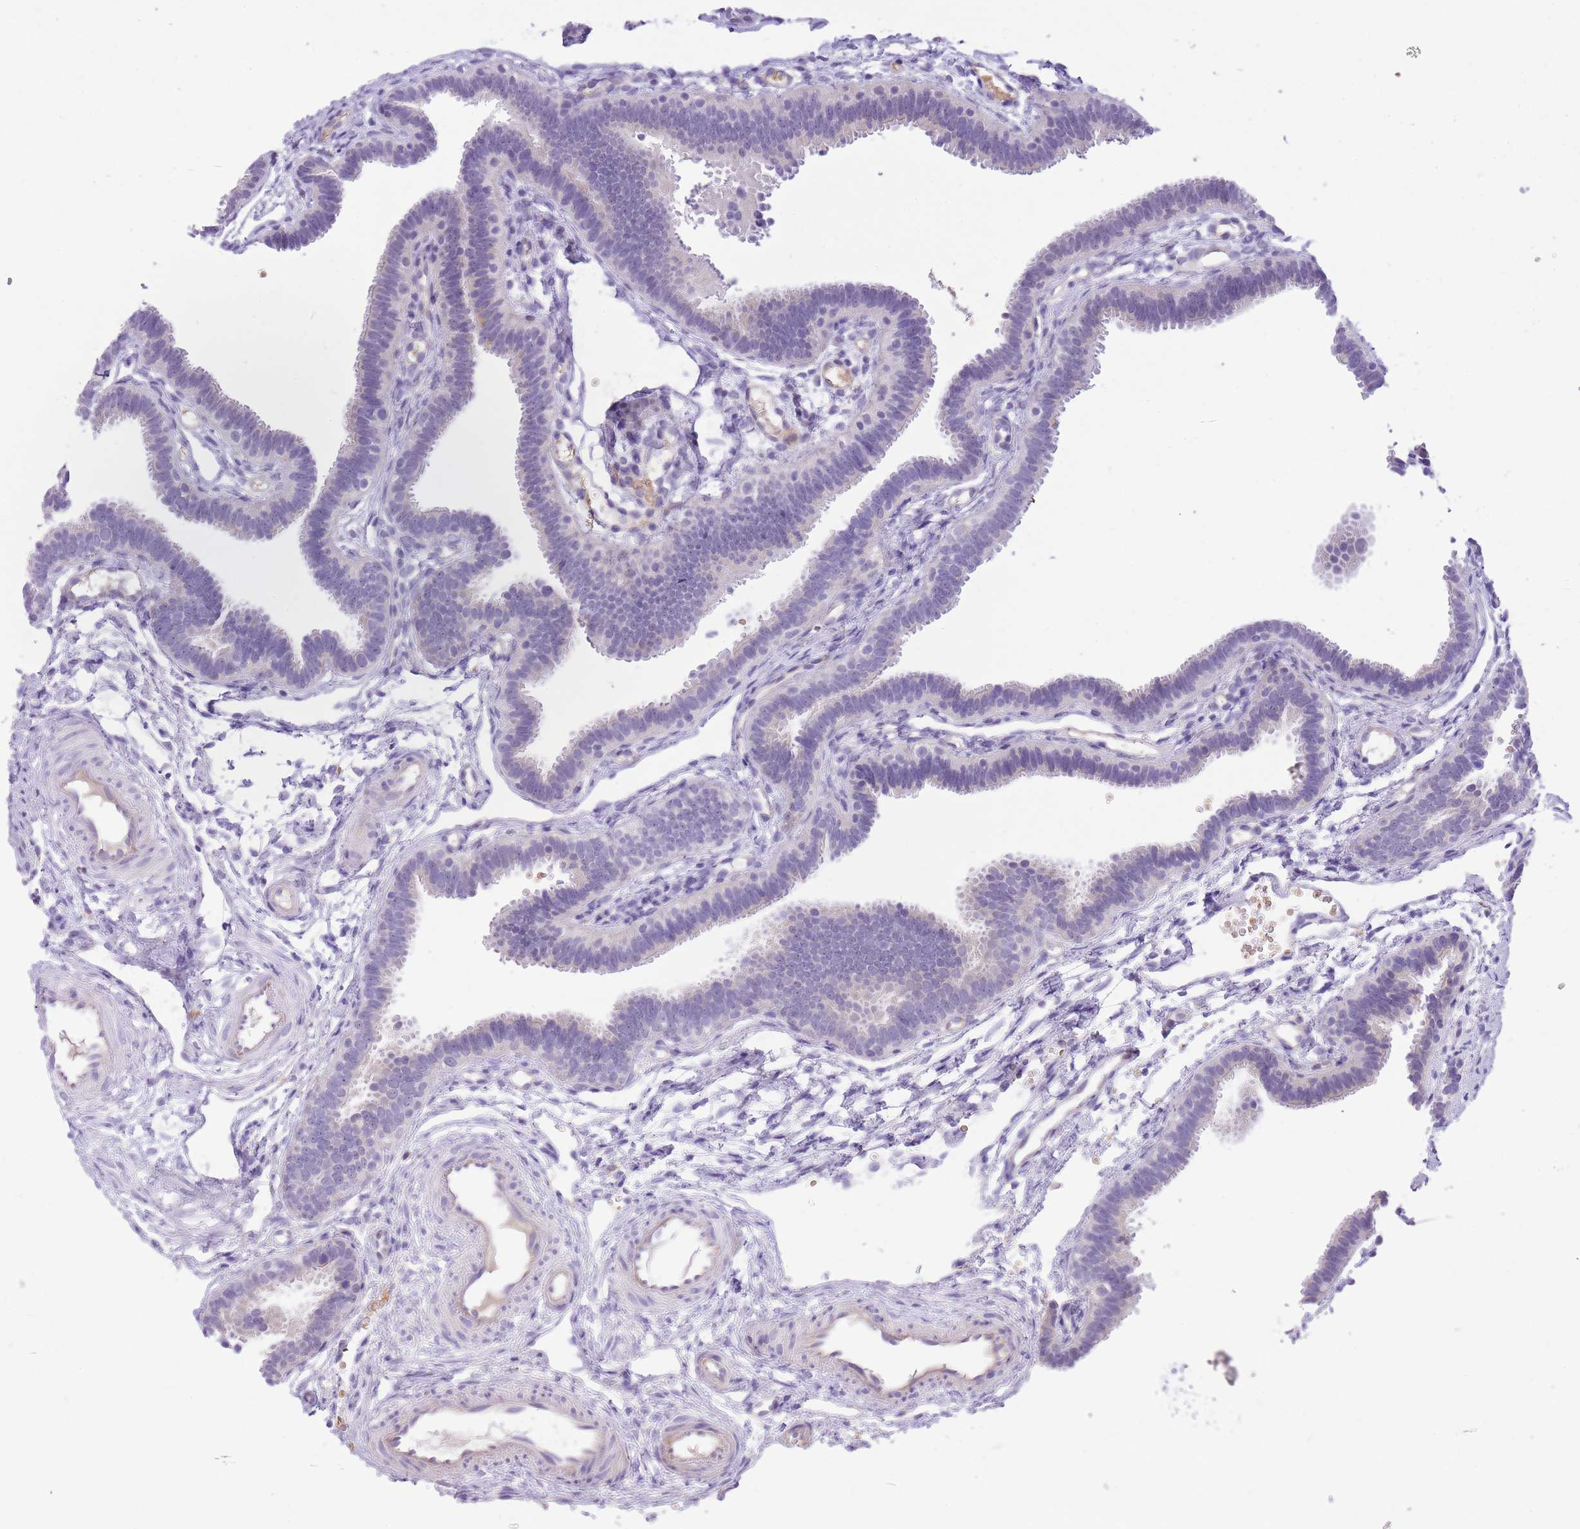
{"staining": {"intensity": "negative", "quantity": "none", "location": "none"}, "tissue": "fallopian tube", "cell_type": "Glandular cells", "image_type": "normal", "snomed": [{"axis": "morphology", "description": "Normal tissue, NOS"}, {"axis": "topography", "description": "Fallopian tube"}], "caption": "Immunohistochemistry (IHC) micrograph of normal fallopian tube stained for a protein (brown), which exhibits no positivity in glandular cells.", "gene": "MEIOSIN", "patient": {"sex": "female", "age": 37}}